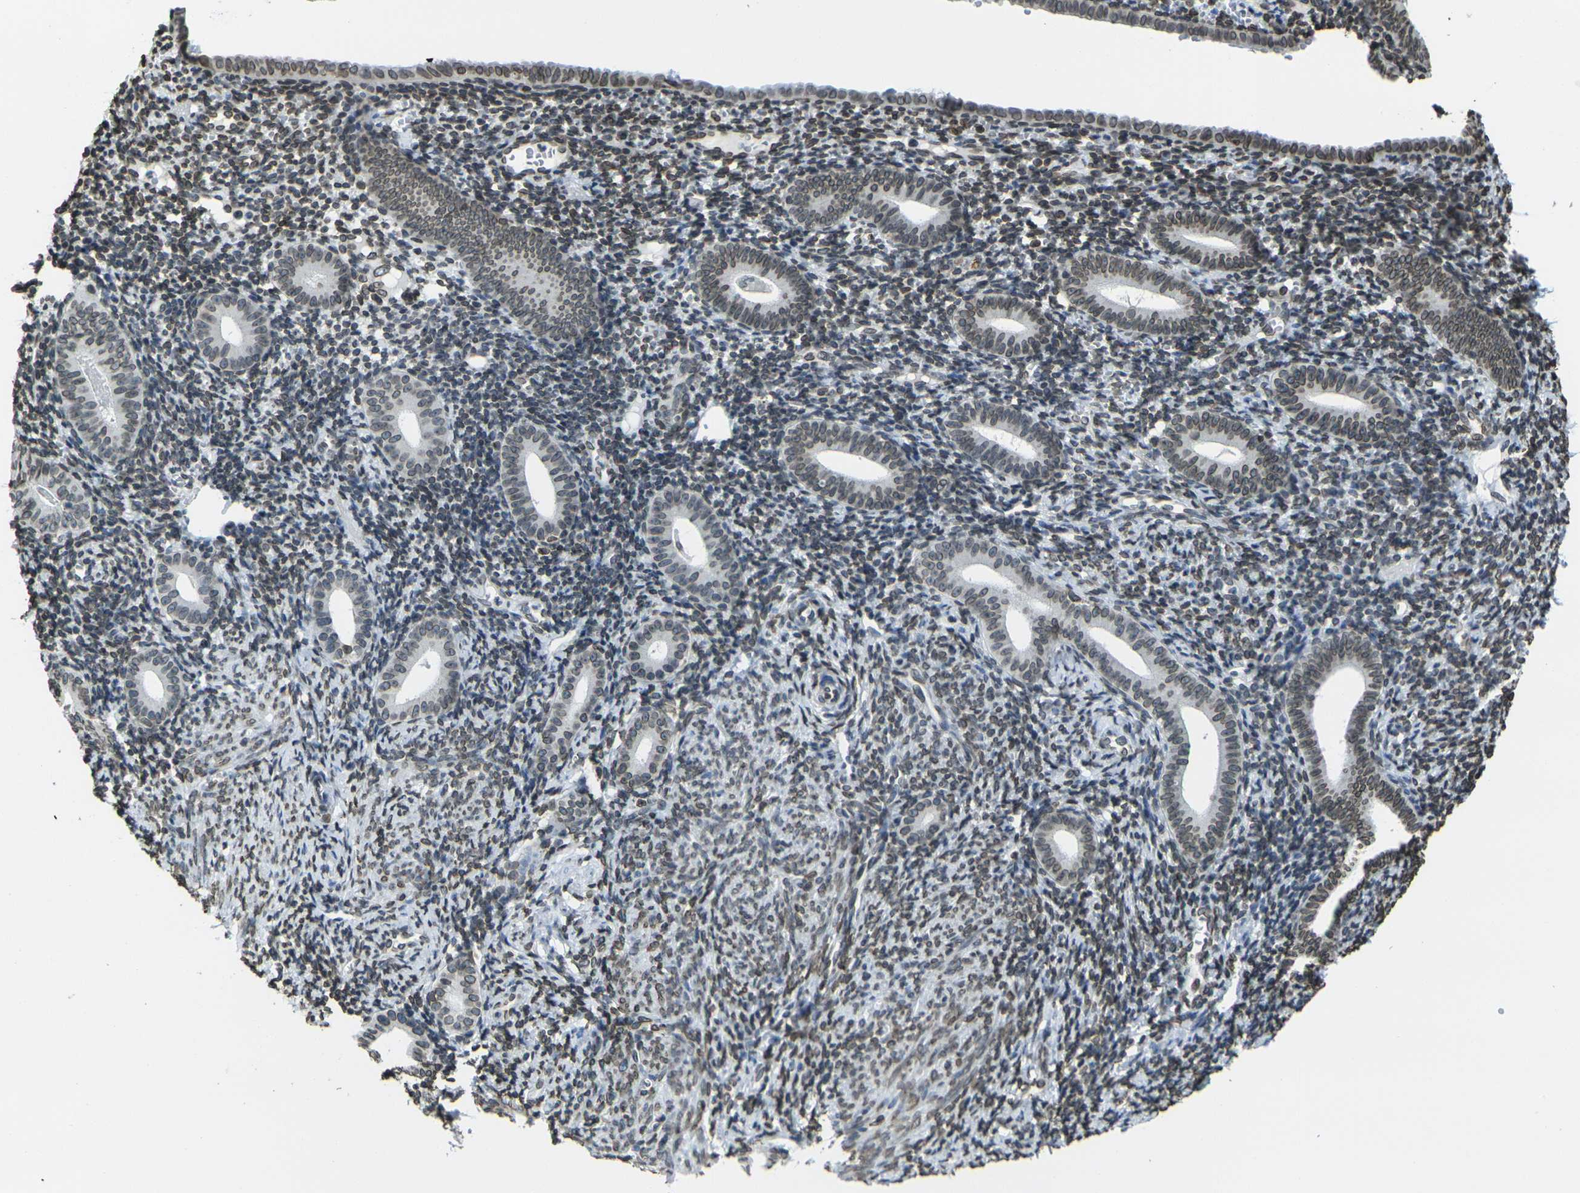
{"staining": {"intensity": "moderate", "quantity": "25%-75%", "location": "cytoplasmic/membranous,nuclear"}, "tissue": "endometrium", "cell_type": "Cells in endometrial stroma", "image_type": "normal", "snomed": [{"axis": "morphology", "description": "Normal tissue, NOS"}, {"axis": "topography", "description": "Endometrium"}], "caption": "Protein expression analysis of unremarkable endometrium shows moderate cytoplasmic/membranous,nuclear staining in approximately 25%-75% of cells in endometrial stroma.", "gene": "BRDT", "patient": {"sex": "female", "age": 50}}